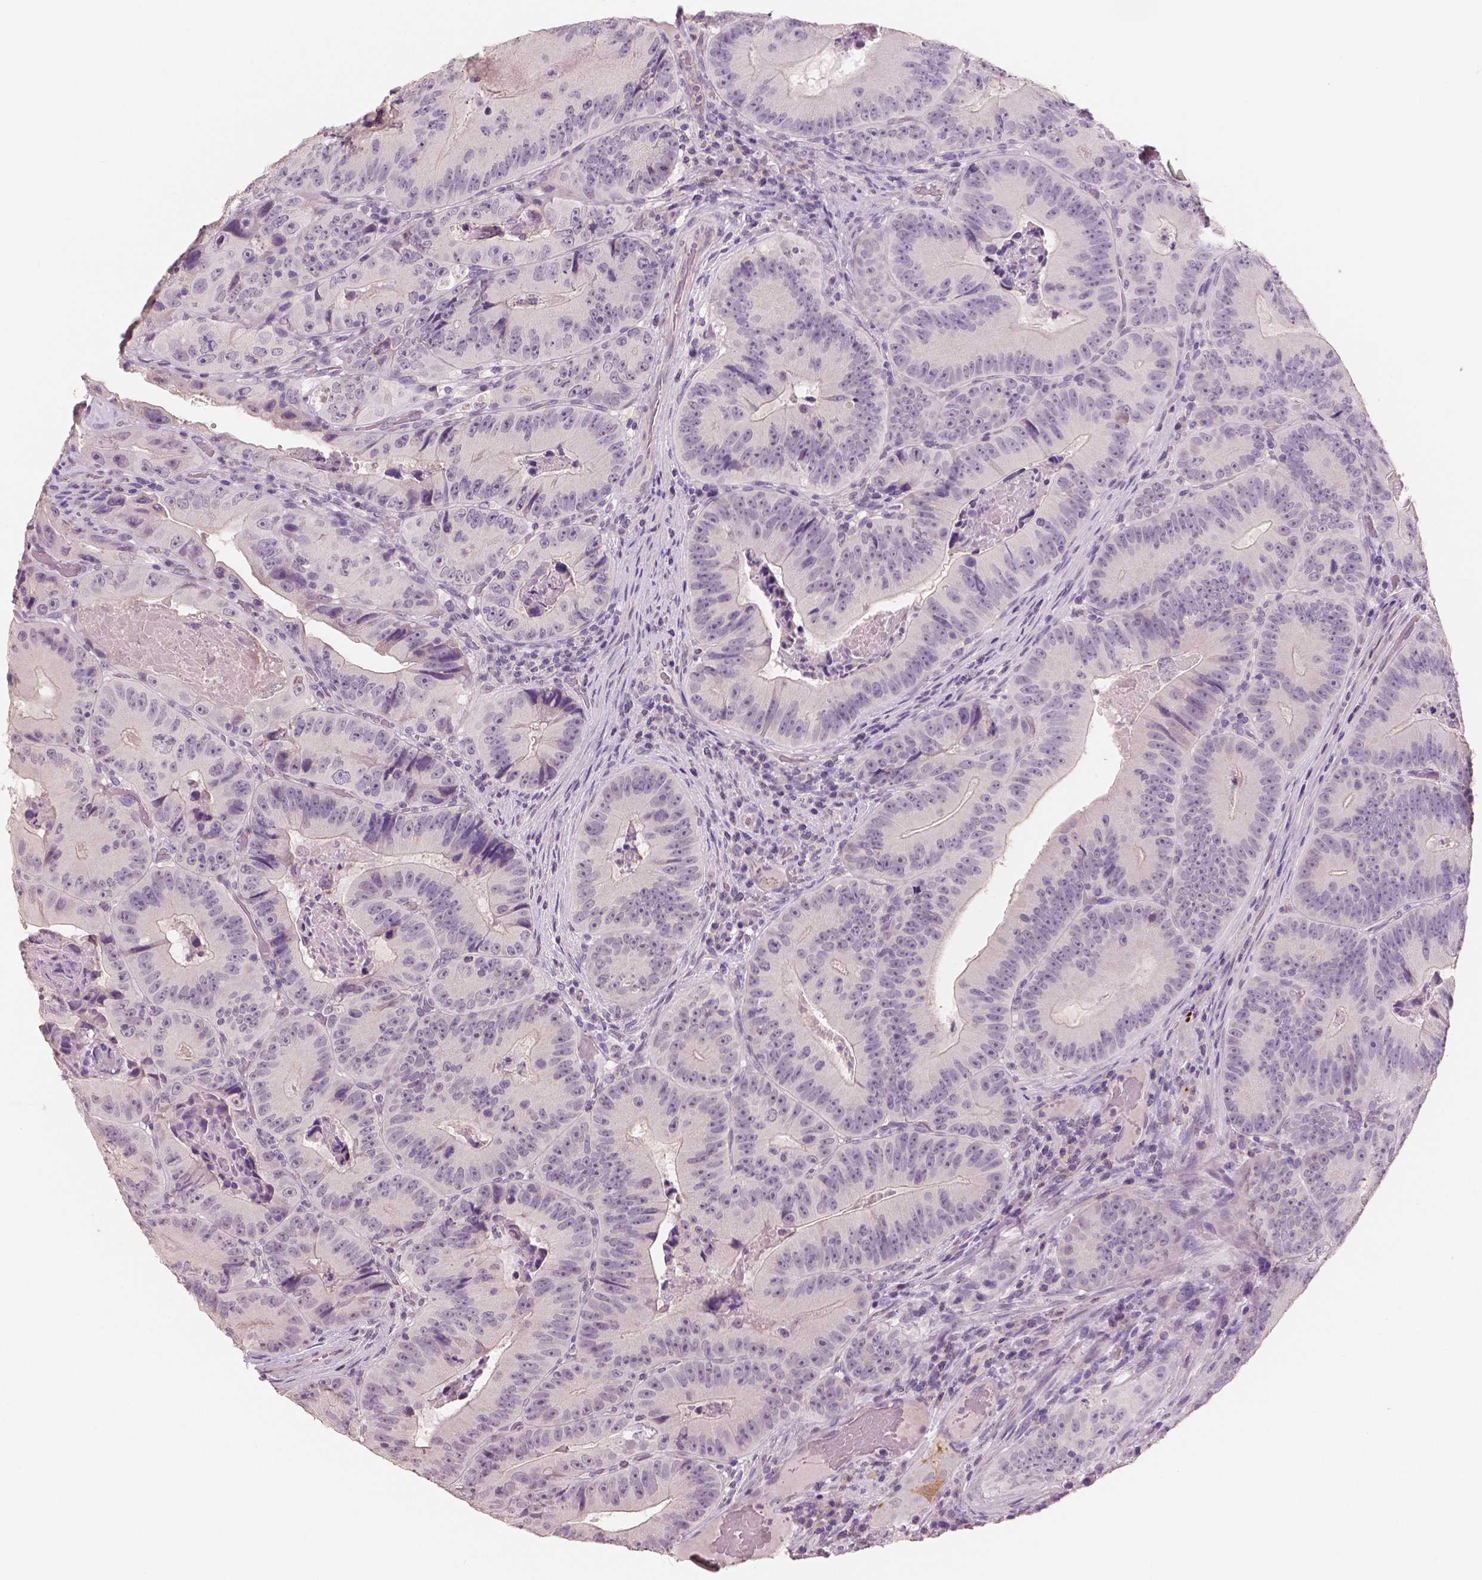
{"staining": {"intensity": "negative", "quantity": "none", "location": "none"}, "tissue": "colorectal cancer", "cell_type": "Tumor cells", "image_type": "cancer", "snomed": [{"axis": "morphology", "description": "Adenocarcinoma, NOS"}, {"axis": "topography", "description": "Colon"}], "caption": "The histopathology image displays no staining of tumor cells in colorectal adenocarcinoma. (DAB immunohistochemistry visualized using brightfield microscopy, high magnification).", "gene": "NECAB1", "patient": {"sex": "female", "age": 86}}